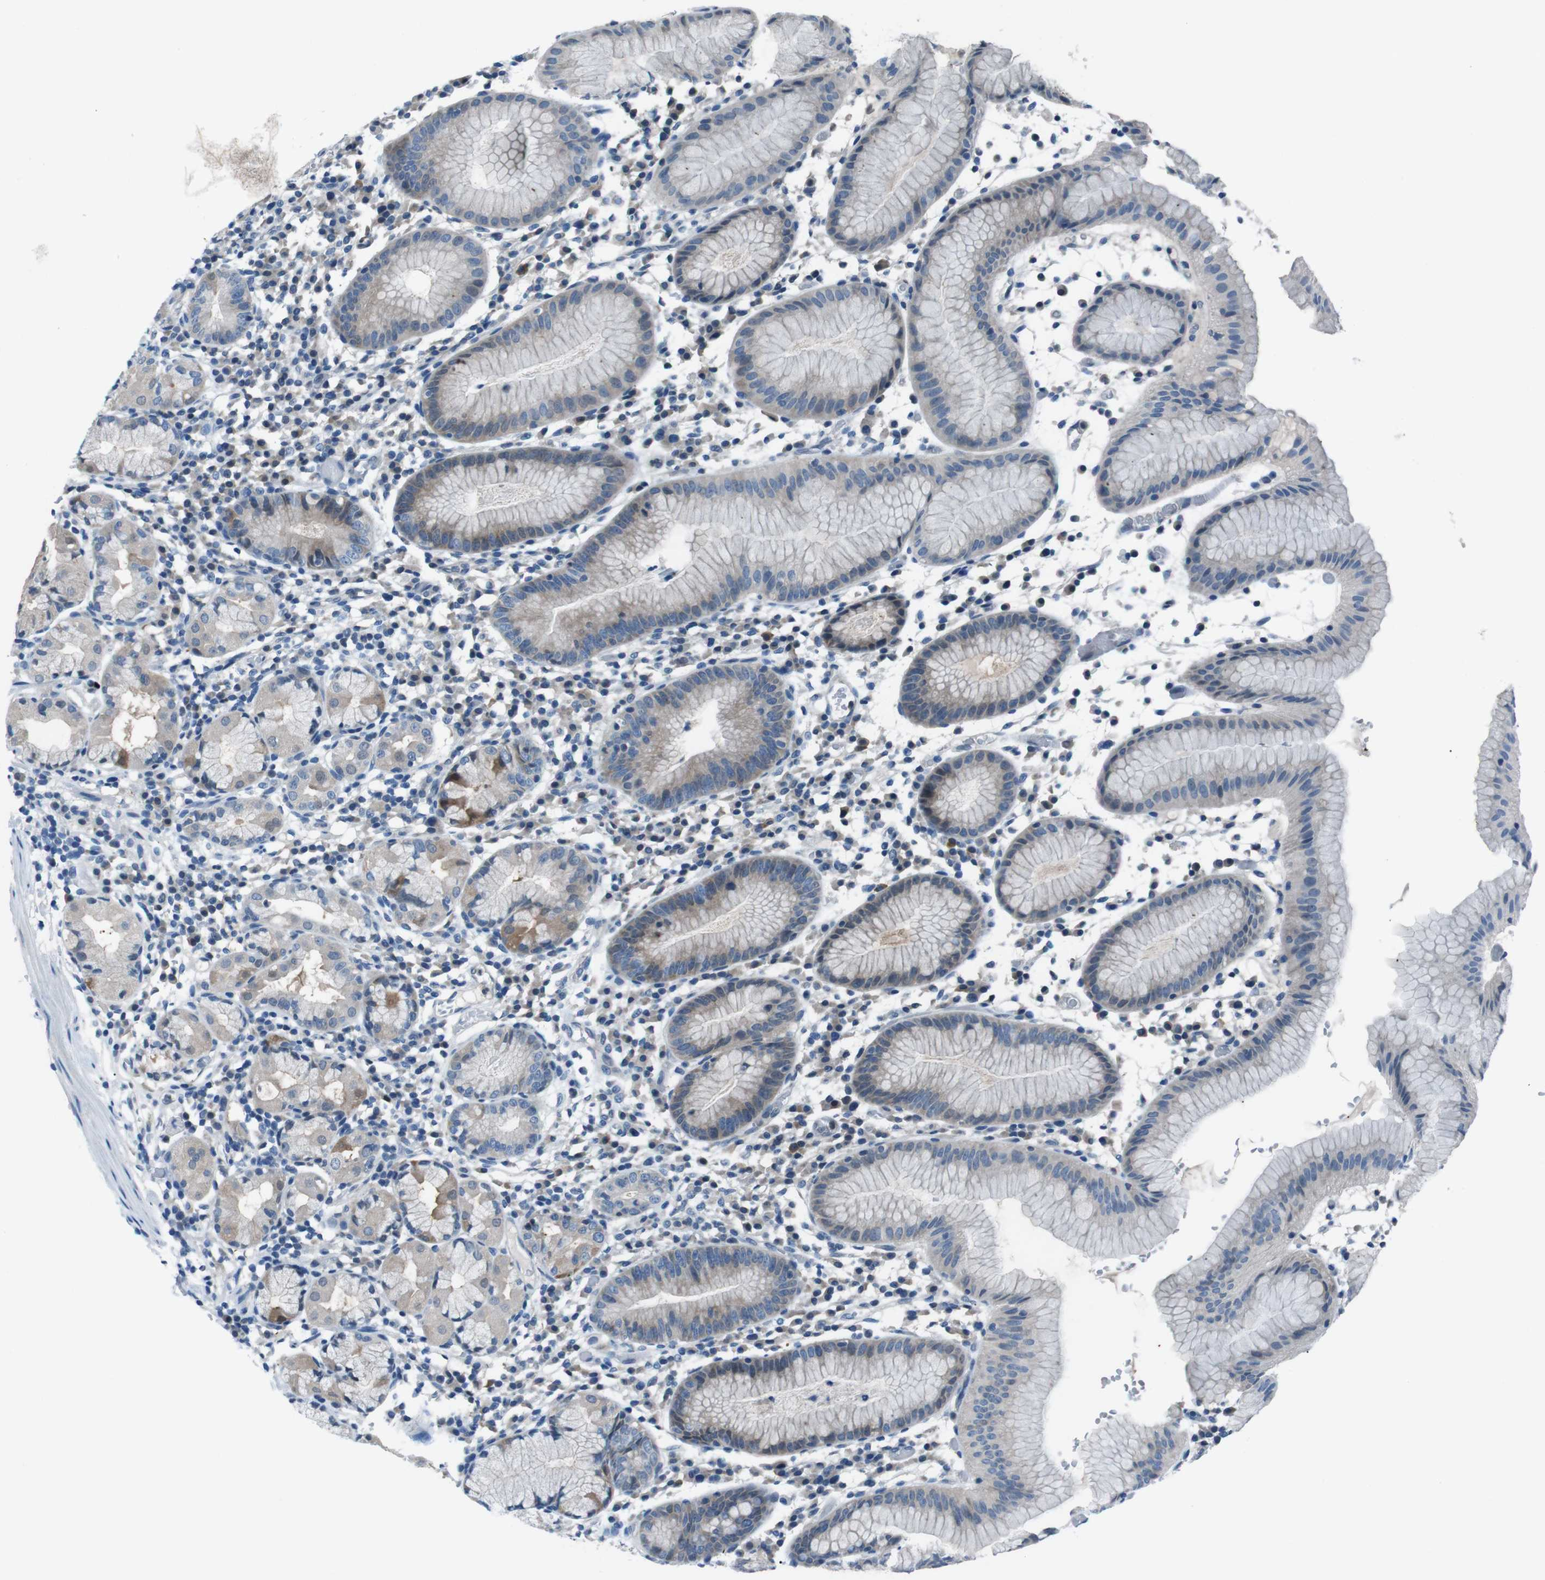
{"staining": {"intensity": "moderate", "quantity": "<25%", "location": "cytoplasmic/membranous"}, "tissue": "stomach", "cell_type": "Glandular cells", "image_type": "normal", "snomed": [{"axis": "morphology", "description": "Normal tissue, NOS"}, {"axis": "topography", "description": "Stomach"}, {"axis": "topography", "description": "Stomach, lower"}], "caption": "IHC staining of benign stomach, which reveals low levels of moderate cytoplasmic/membranous positivity in about <25% of glandular cells indicating moderate cytoplasmic/membranous protein staining. The staining was performed using DAB (brown) for protein detection and nuclei were counterstained in hematoxylin (blue).", "gene": "NANOS2", "patient": {"sex": "female", "age": 75}}